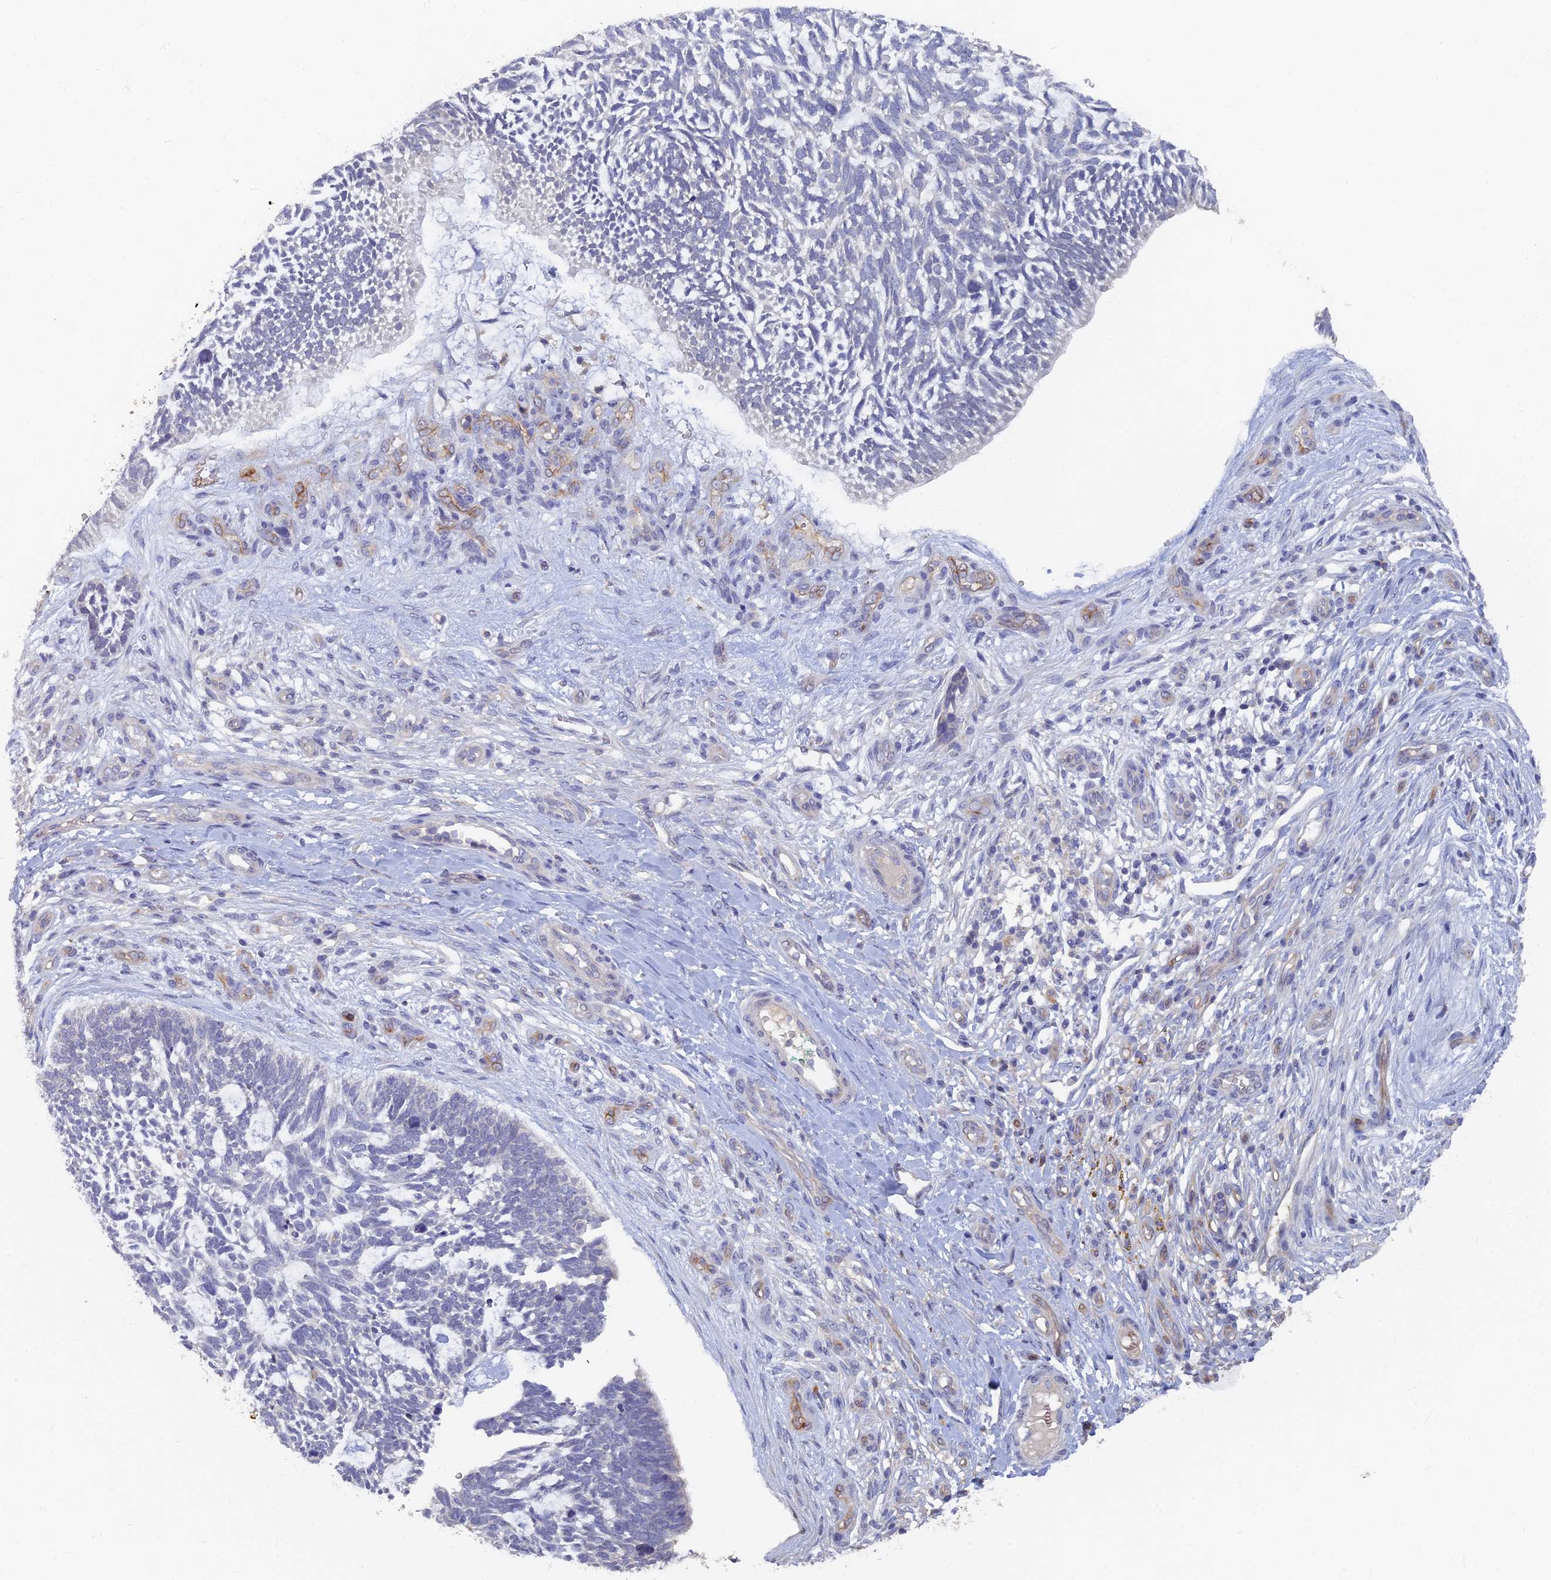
{"staining": {"intensity": "negative", "quantity": "none", "location": "none"}, "tissue": "skin cancer", "cell_type": "Tumor cells", "image_type": "cancer", "snomed": [{"axis": "morphology", "description": "Basal cell carcinoma"}, {"axis": "topography", "description": "Skin"}], "caption": "IHC micrograph of human skin basal cell carcinoma stained for a protein (brown), which demonstrates no positivity in tumor cells.", "gene": "ARRDC1", "patient": {"sex": "male", "age": 88}}